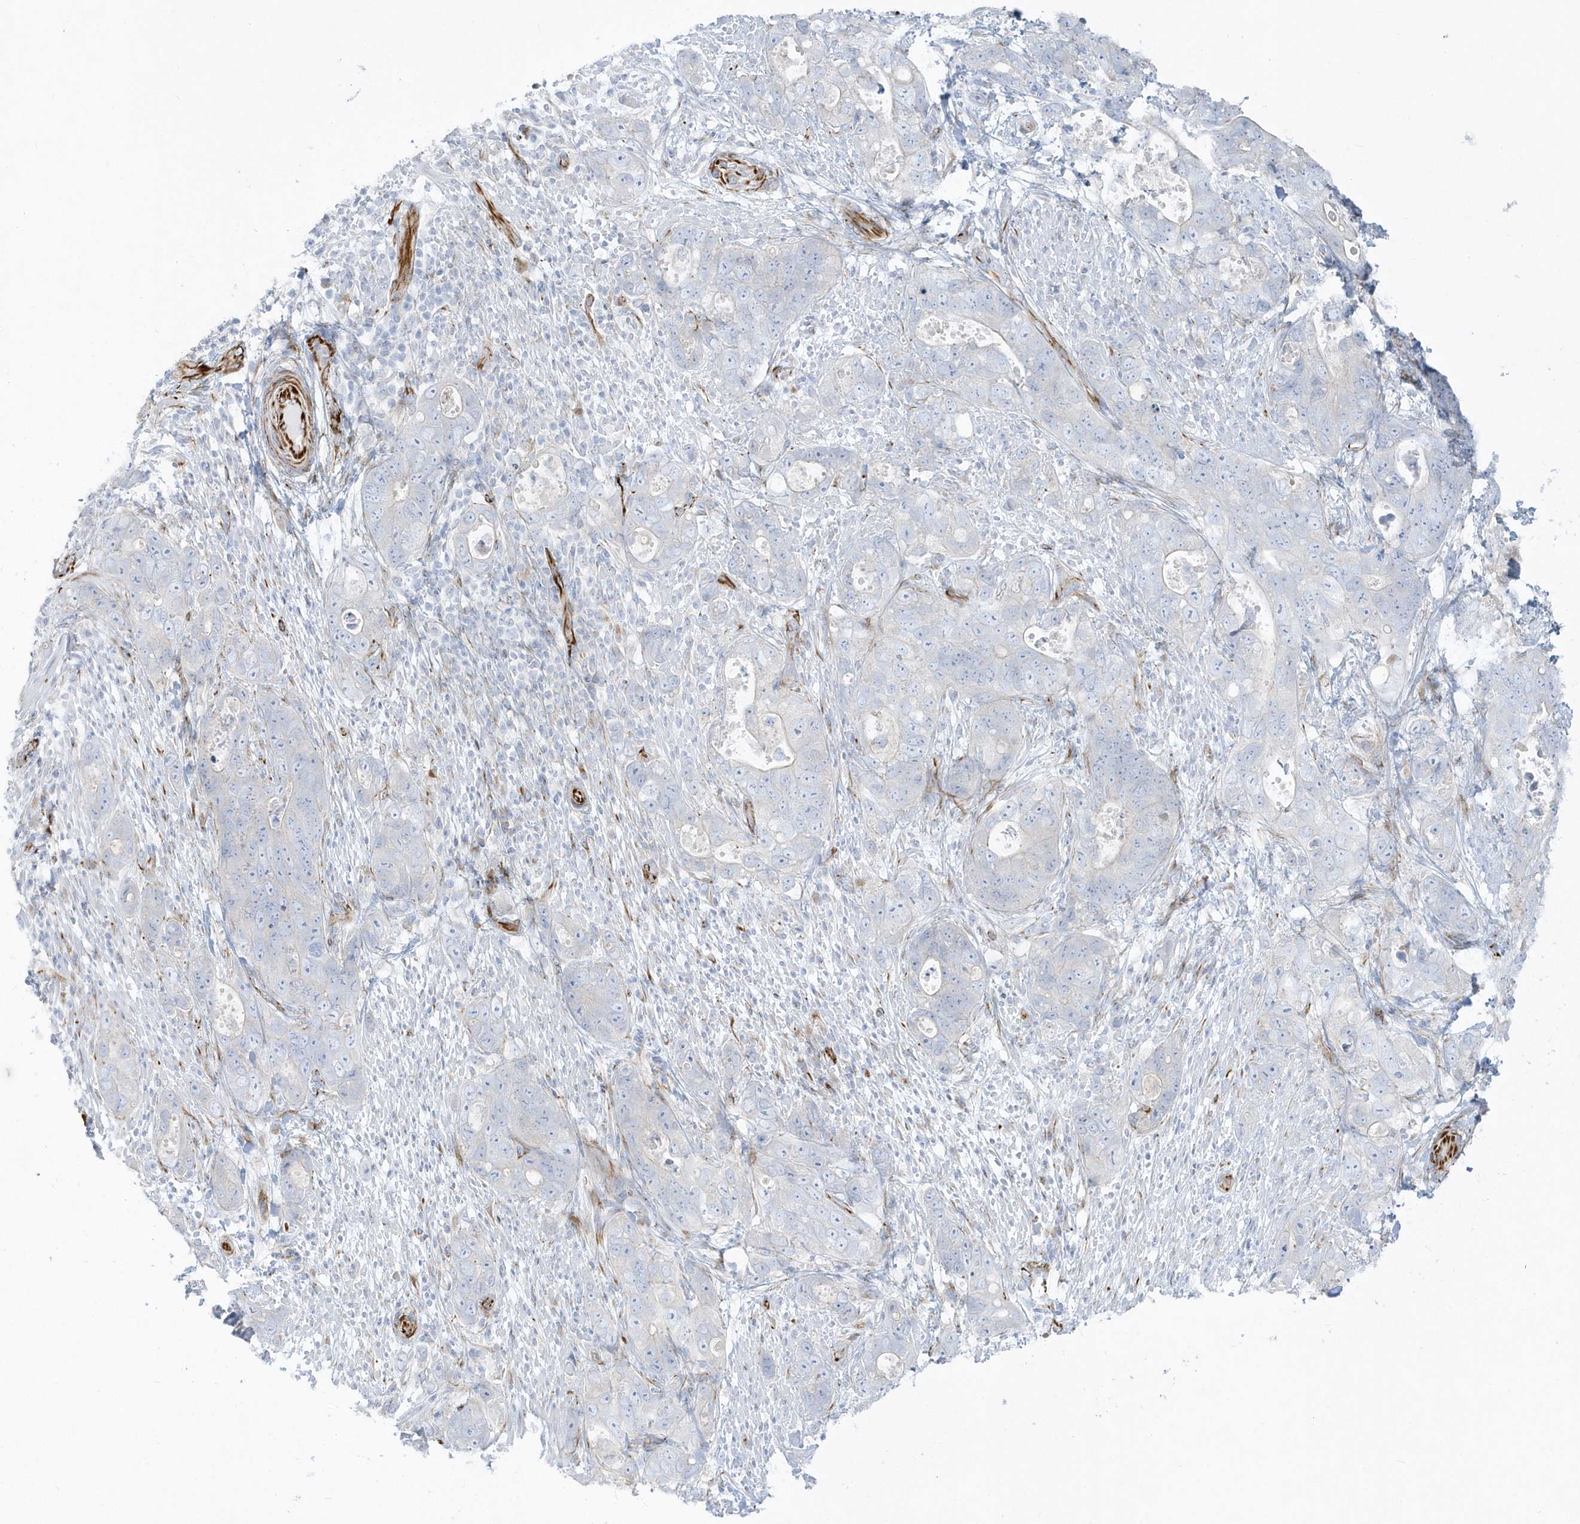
{"staining": {"intensity": "negative", "quantity": "none", "location": "none"}, "tissue": "stomach cancer", "cell_type": "Tumor cells", "image_type": "cancer", "snomed": [{"axis": "morphology", "description": "Adenocarcinoma, NOS"}, {"axis": "topography", "description": "Stomach"}], "caption": "Tumor cells show no significant protein expression in stomach cancer.", "gene": "PPIL6", "patient": {"sex": "female", "age": 89}}